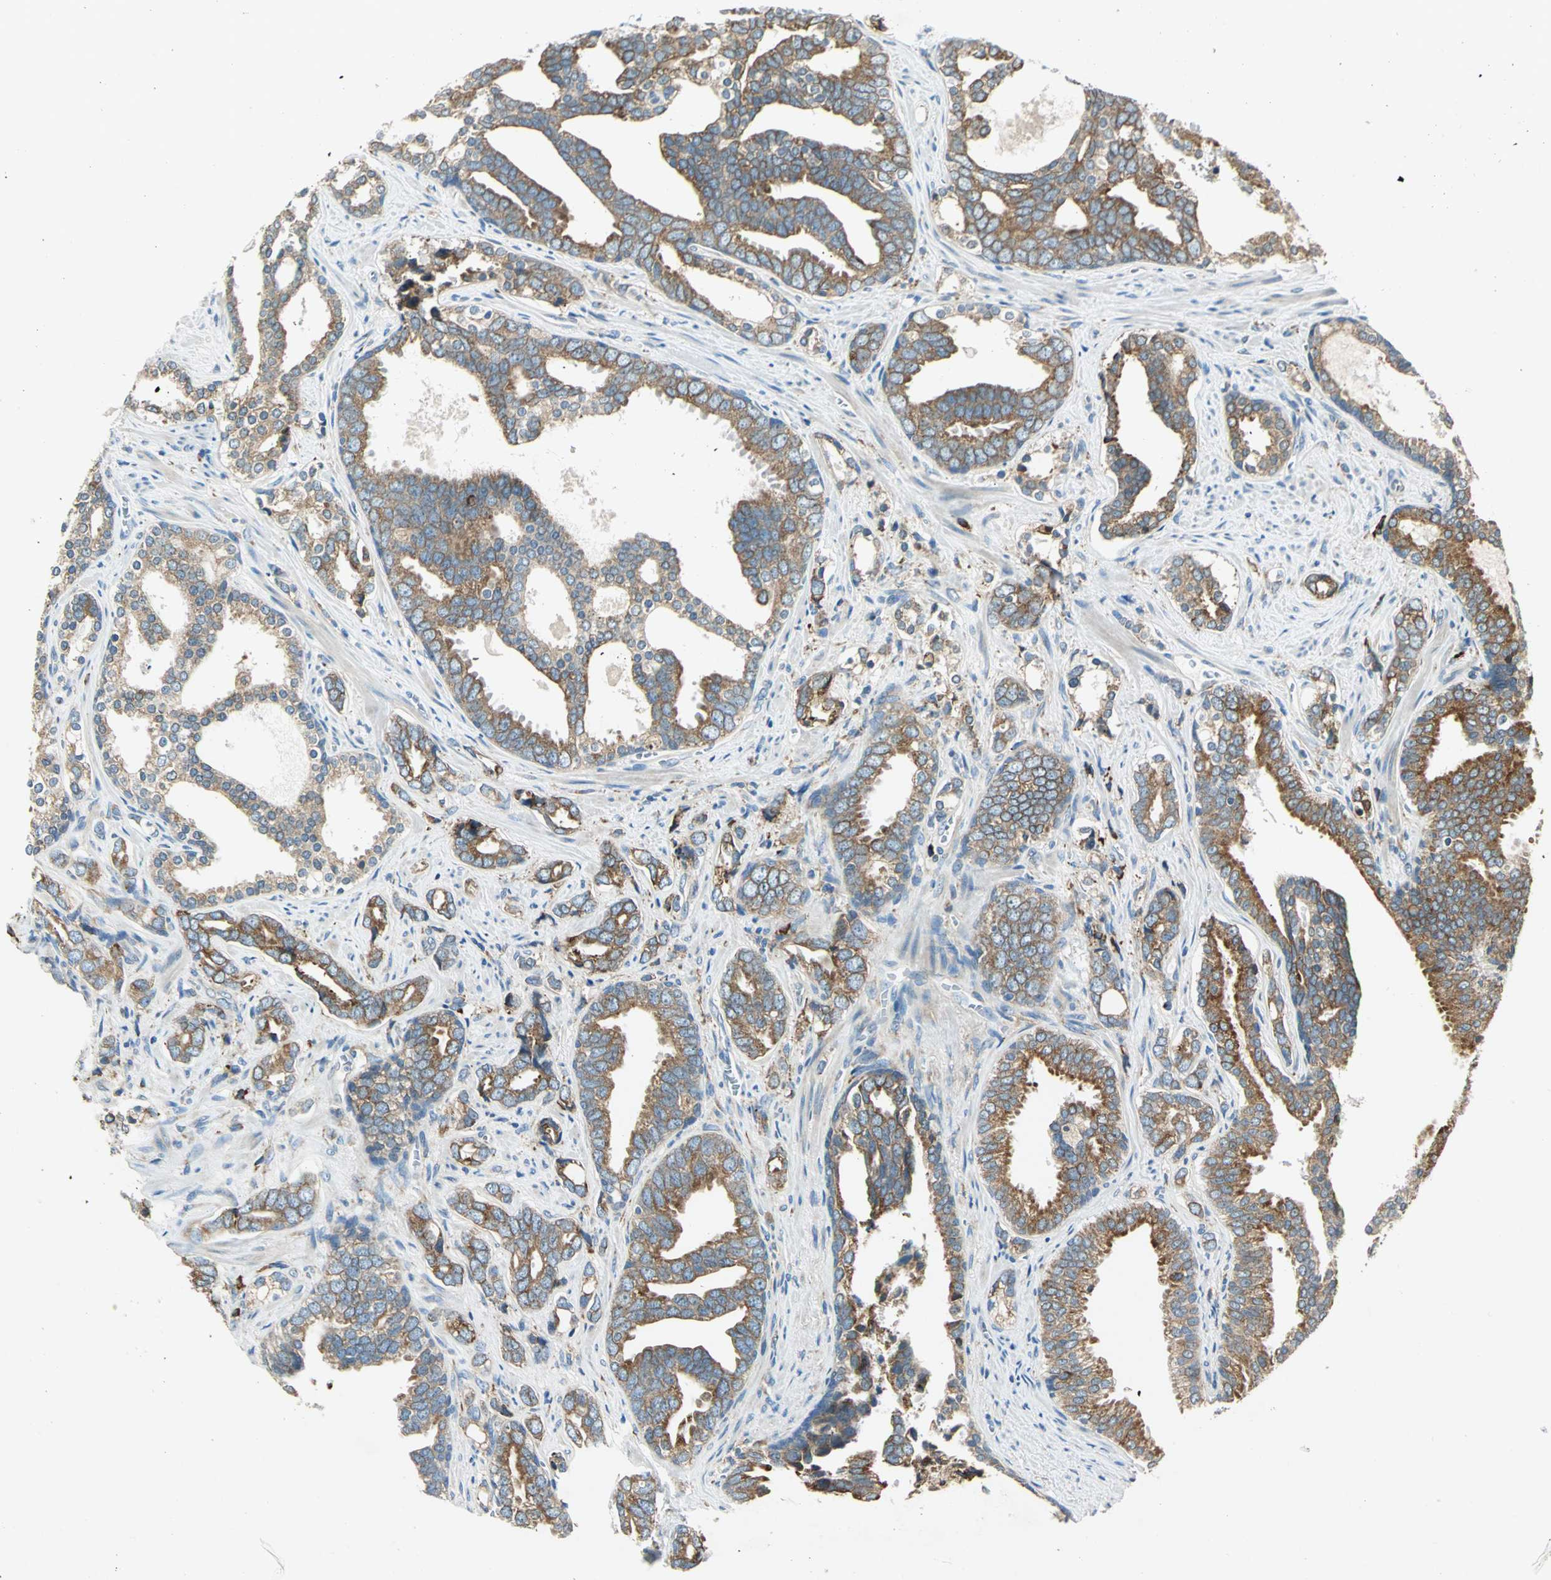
{"staining": {"intensity": "moderate", "quantity": ">75%", "location": "cytoplasmic/membranous"}, "tissue": "prostate cancer", "cell_type": "Tumor cells", "image_type": "cancer", "snomed": [{"axis": "morphology", "description": "Adenocarcinoma, High grade"}, {"axis": "topography", "description": "Prostate"}], "caption": "IHC photomicrograph of neoplastic tissue: adenocarcinoma (high-grade) (prostate) stained using immunohistochemistry demonstrates medium levels of moderate protein expression localized specifically in the cytoplasmic/membranous of tumor cells, appearing as a cytoplasmic/membranous brown color.", "gene": "PDIA4", "patient": {"sex": "male", "age": 67}}